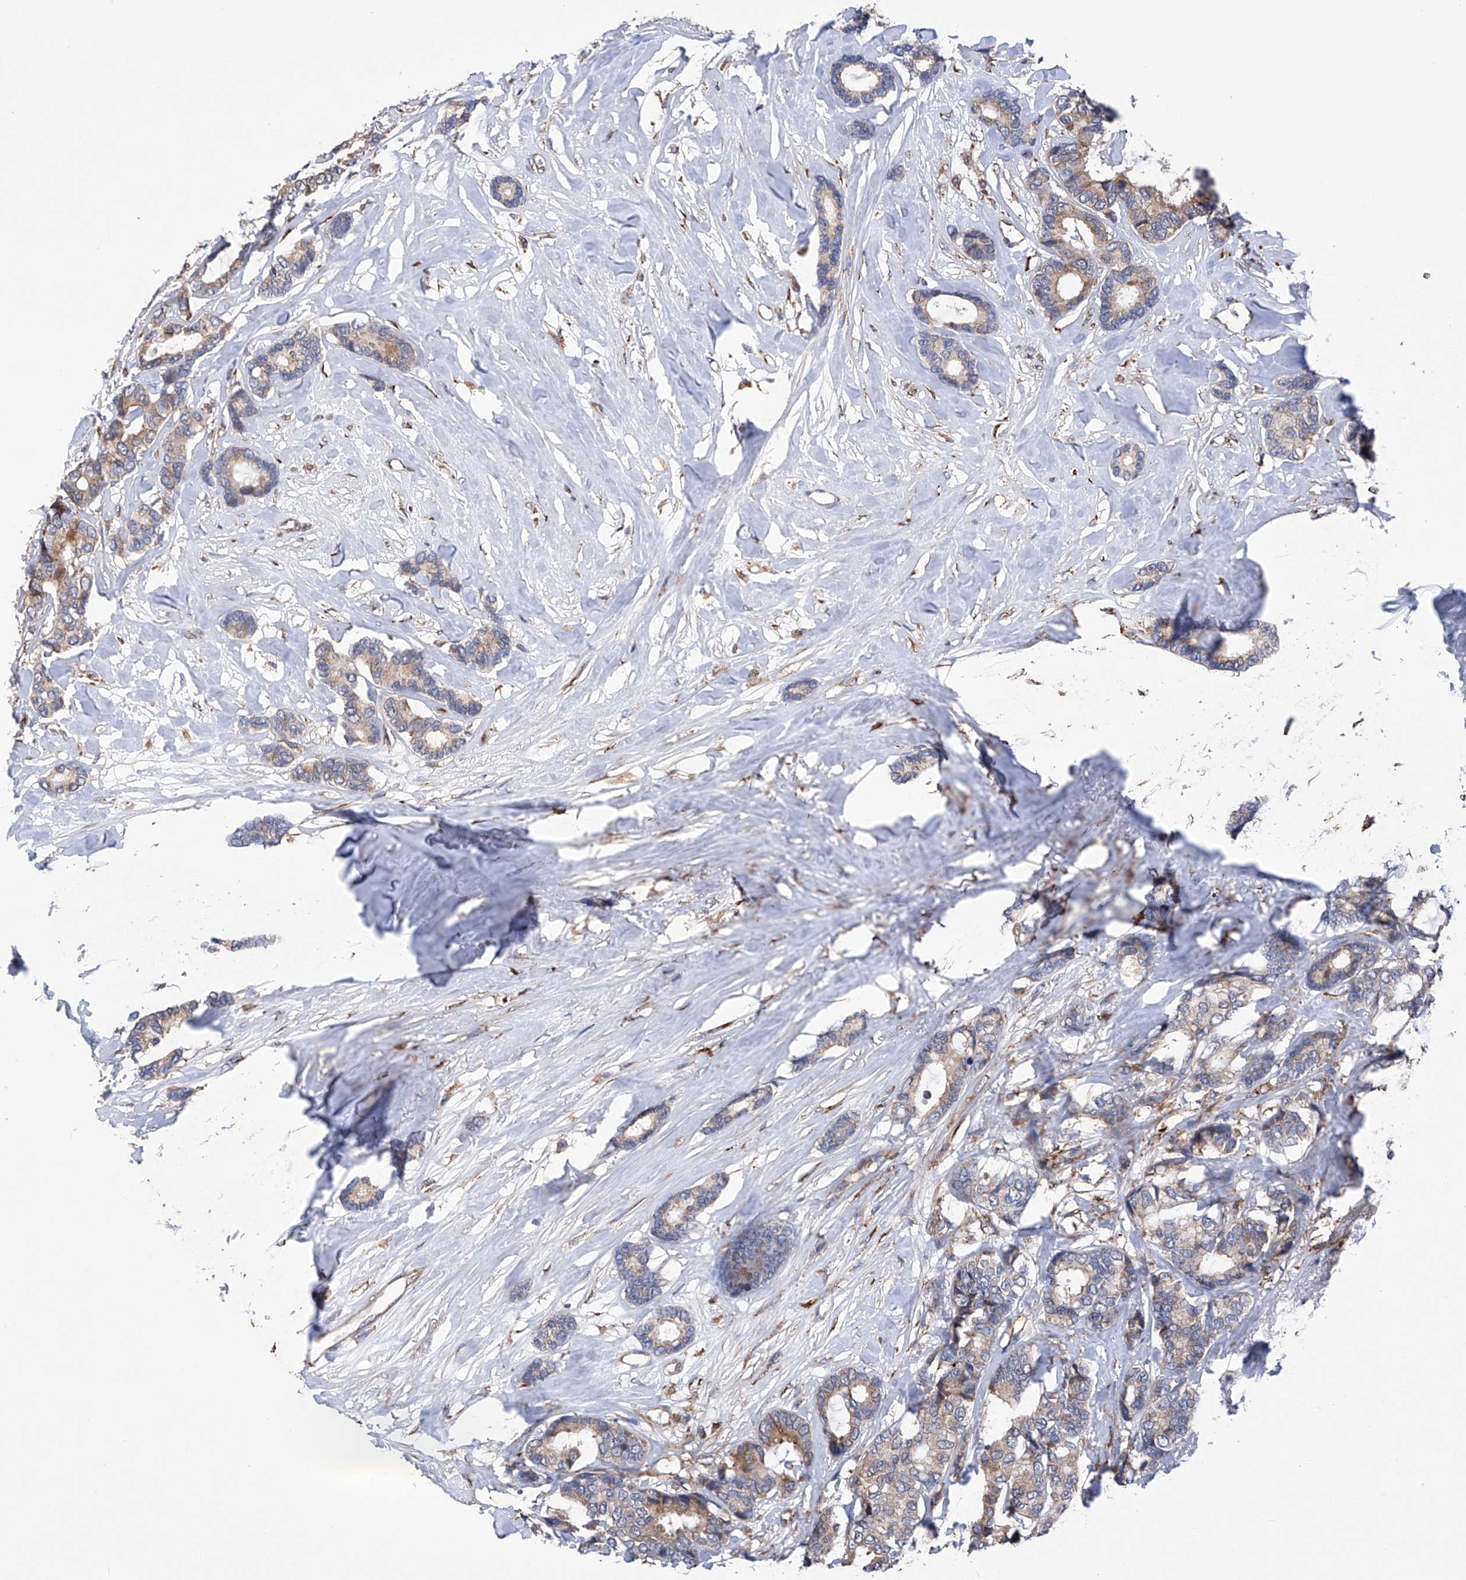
{"staining": {"intensity": "weak", "quantity": ">75%", "location": "cytoplasmic/membranous"}, "tissue": "breast cancer", "cell_type": "Tumor cells", "image_type": "cancer", "snomed": [{"axis": "morphology", "description": "Duct carcinoma"}, {"axis": "topography", "description": "Breast"}], "caption": "Immunohistochemical staining of breast cancer (infiltrating ductal carcinoma) reveals low levels of weak cytoplasmic/membranous protein positivity in about >75% of tumor cells.", "gene": "DNAH8", "patient": {"sex": "female", "age": 87}}